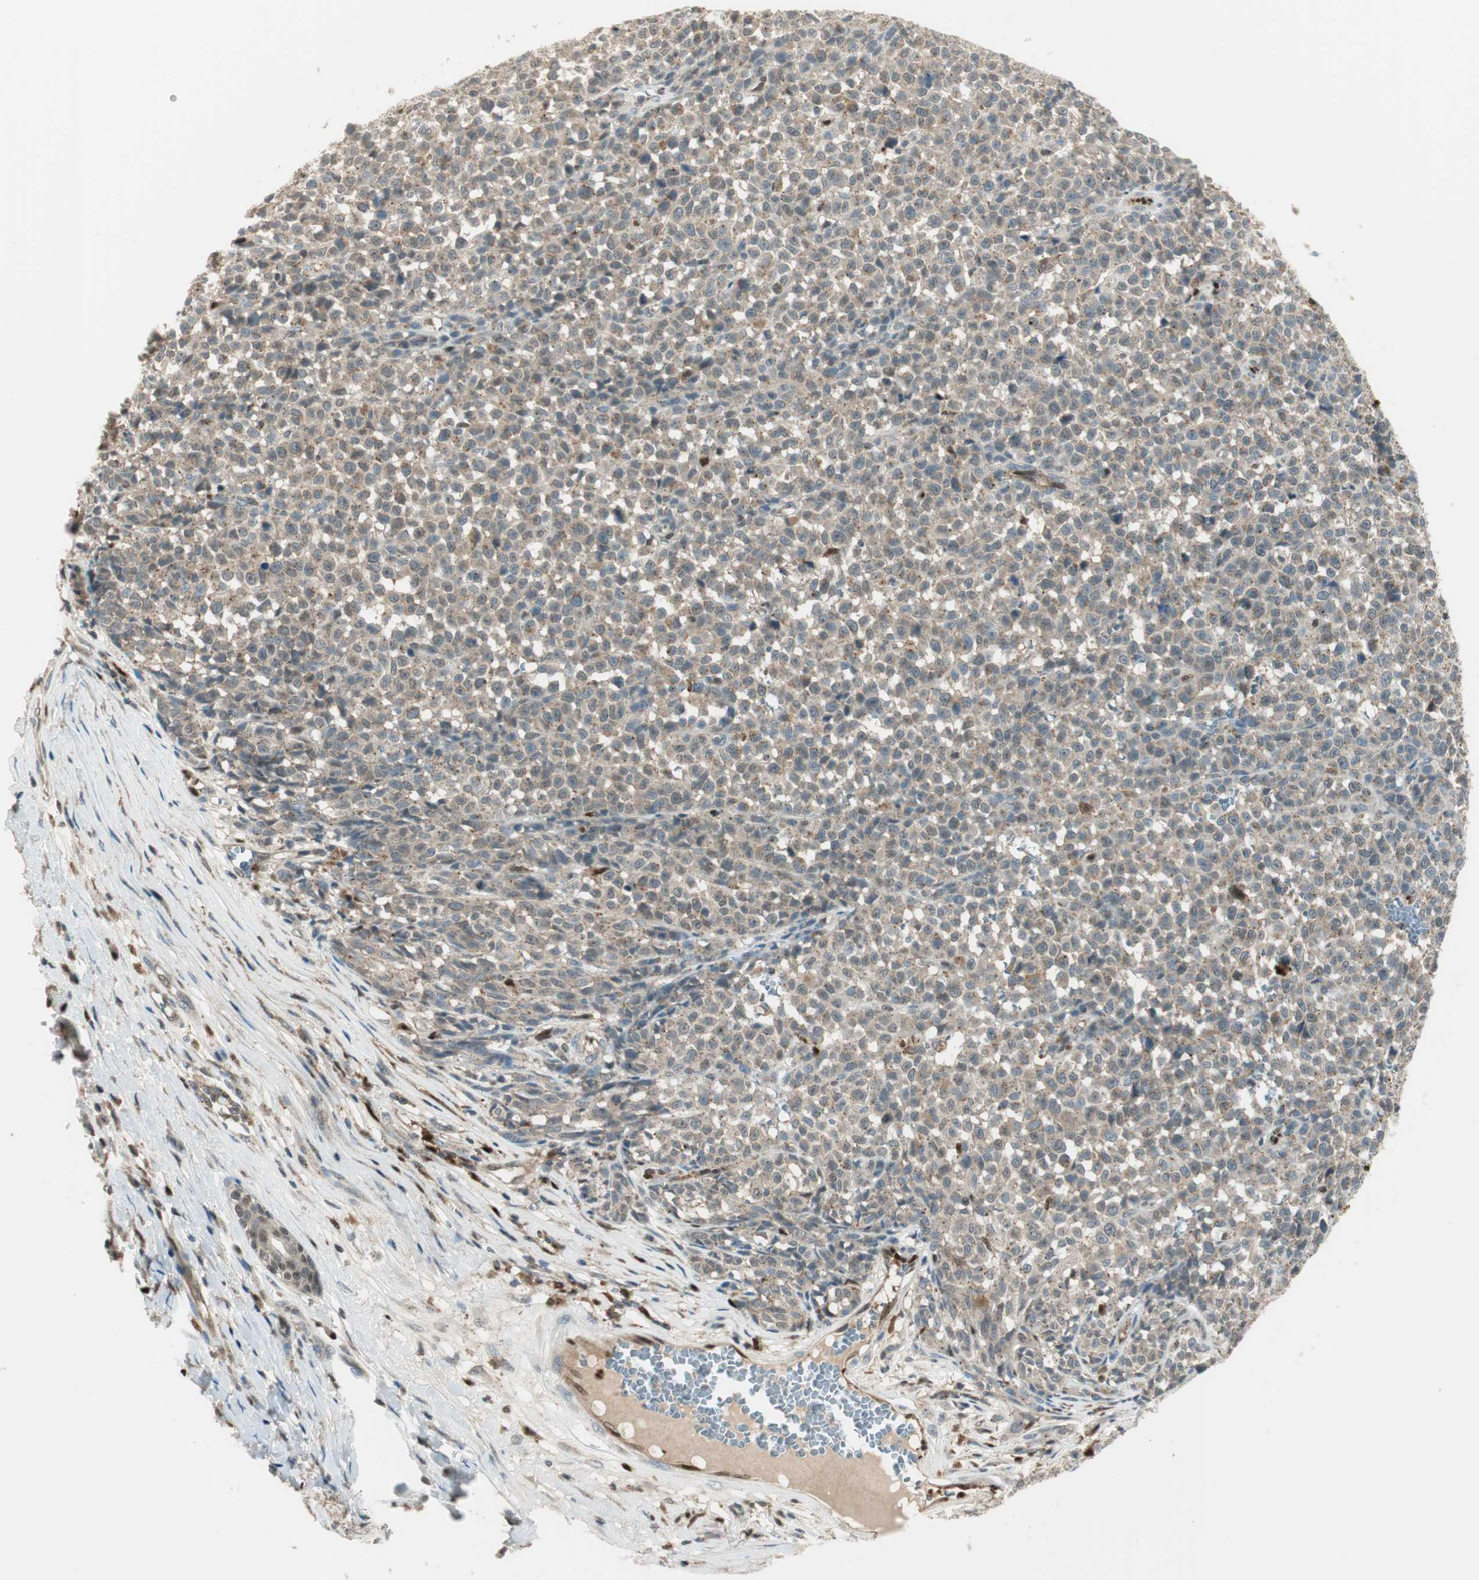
{"staining": {"intensity": "weak", "quantity": "25%-75%", "location": "cytoplasmic/membranous"}, "tissue": "melanoma", "cell_type": "Tumor cells", "image_type": "cancer", "snomed": [{"axis": "morphology", "description": "Malignant melanoma, NOS"}, {"axis": "topography", "description": "Skin"}], "caption": "High-power microscopy captured an immunohistochemistry (IHC) histopathology image of malignant melanoma, revealing weak cytoplasmic/membranous staining in approximately 25%-75% of tumor cells. (Stains: DAB in brown, nuclei in blue, Microscopy: brightfield microscopy at high magnification).", "gene": "LTA4H", "patient": {"sex": "female", "age": 82}}